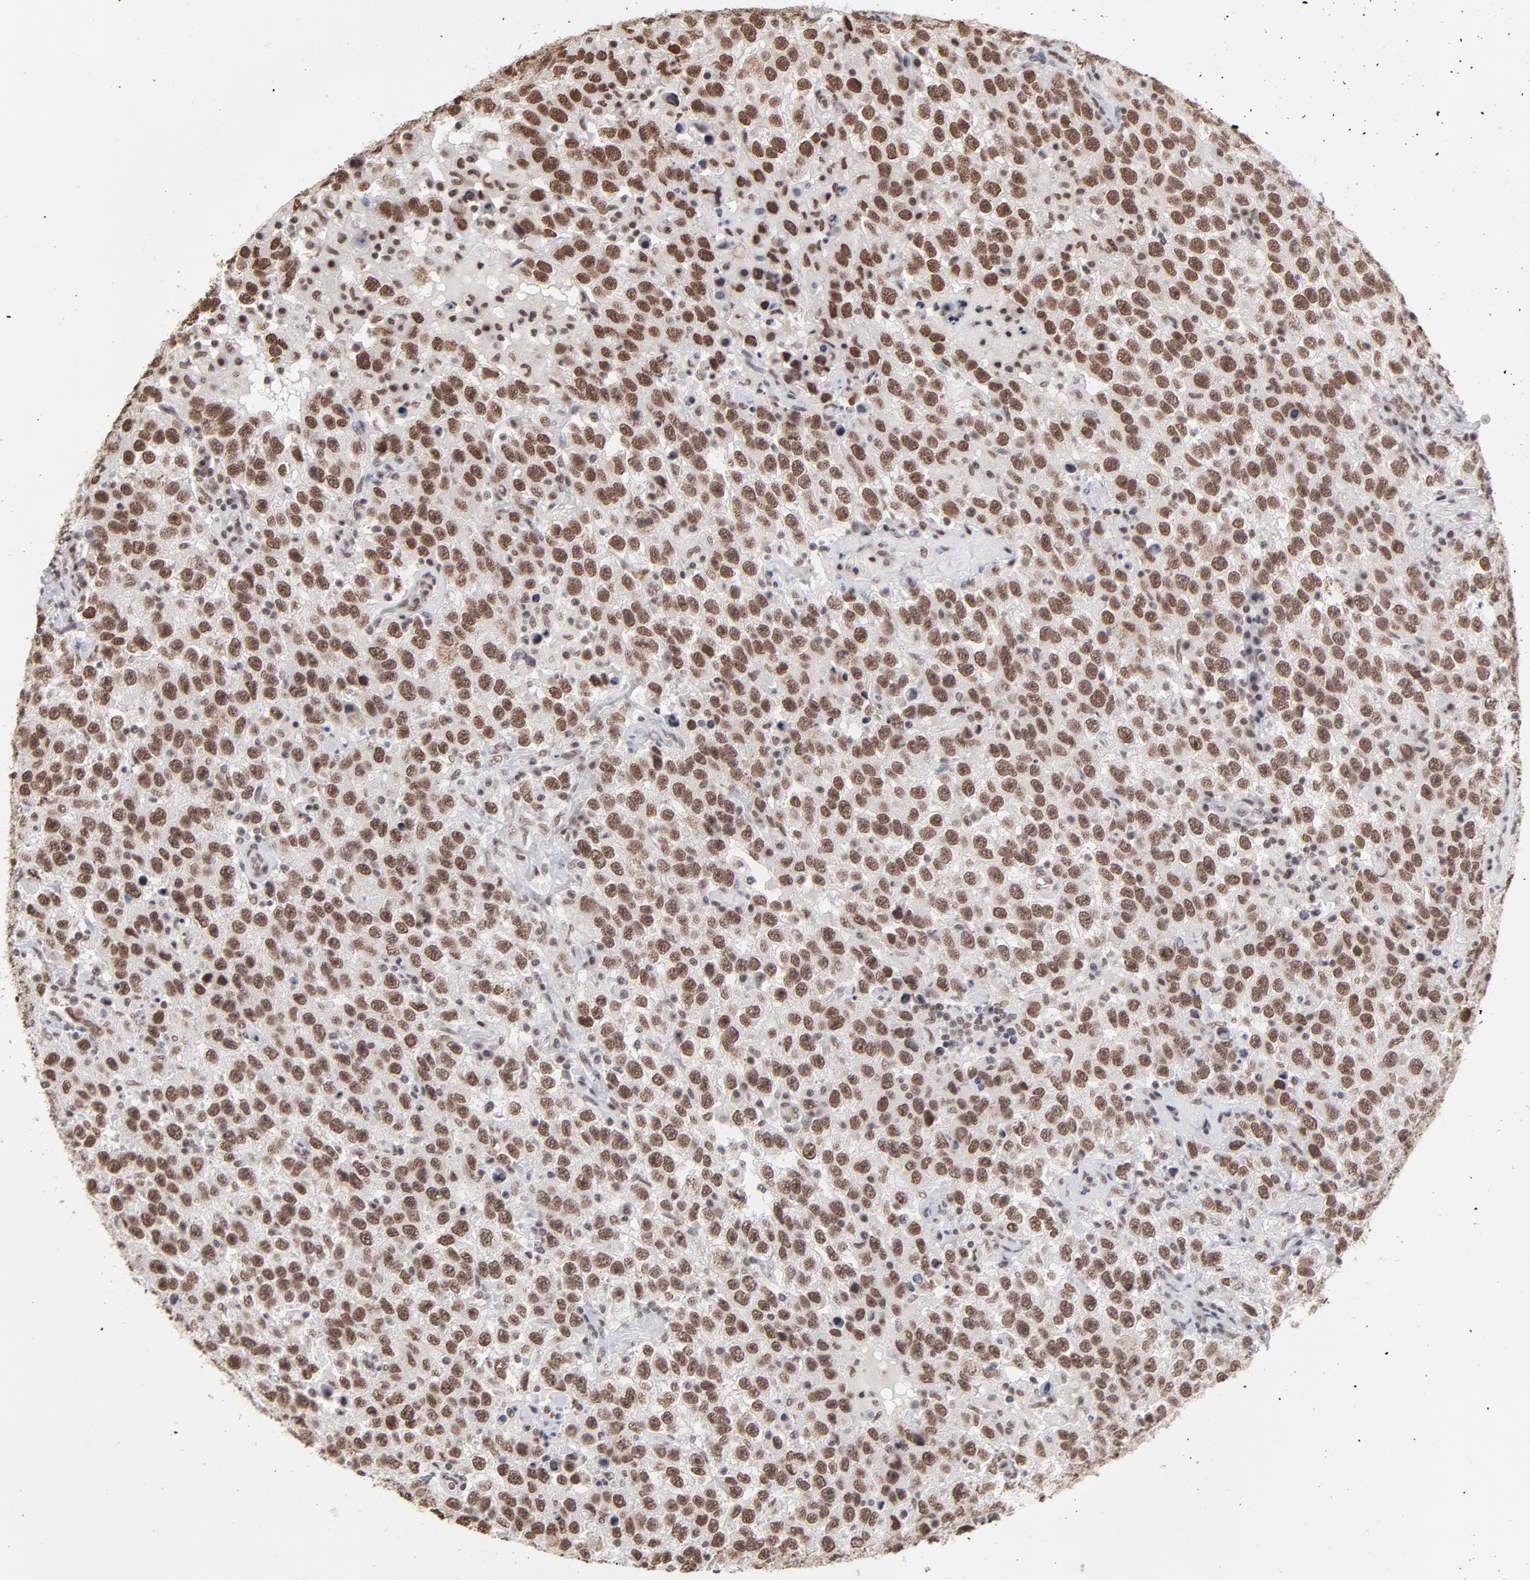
{"staining": {"intensity": "strong", "quantity": ">75%", "location": "cytoplasmic/membranous,nuclear"}, "tissue": "testis cancer", "cell_type": "Tumor cells", "image_type": "cancer", "snomed": [{"axis": "morphology", "description": "Seminoma, NOS"}, {"axis": "topography", "description": "Testis"}], "caption": "A brown stain highlights strong cytoplasmic/membranous and nuclear staining of a protein in seminoma (testis) tumor cells.", "gene": "ZNF3", "patient": {"sex": "male", "age": 41}}